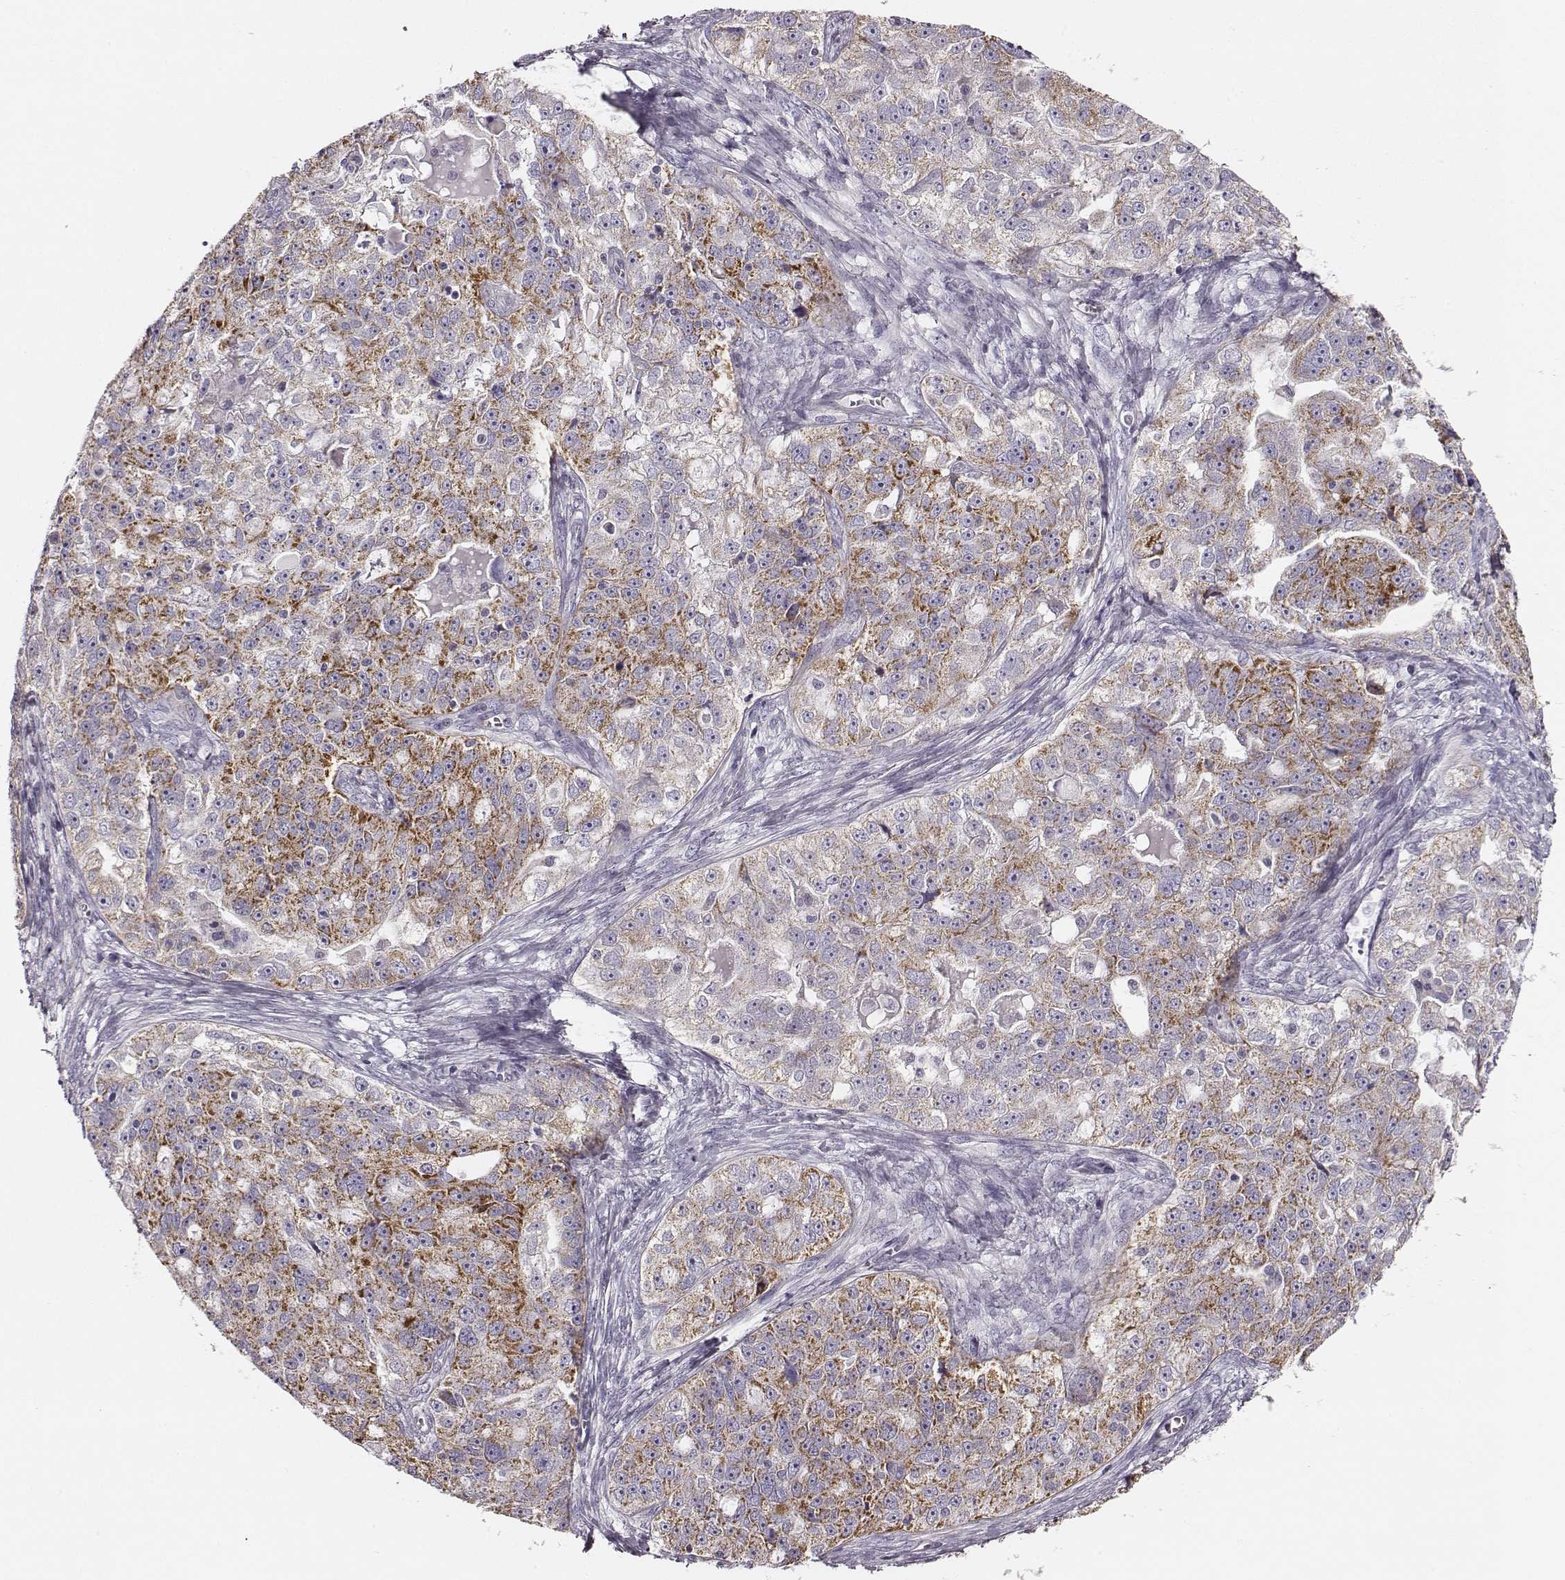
{"staining": {"intensity": "moderate", "quantity": "25%-75%", "location": "cytoplasmic/membranous"}, "tissue": "ovarian cancer", "cell_type": "Tumor cells", "image_type": "cancer", "snomed": [{"axis": "morphology", "description": "Cystadenocarcinoma, serous, NOS"}, {"axis": "topography", "description": "Ovary"}], "caption": "A brown stain highlights moderate cytoplasmic/membranous staining of a protein in serous cystadenocarcinoma (ovarian) tumor cells.", "gene": "UBL4B", "patient": {"sex": "female", "age": 51}}